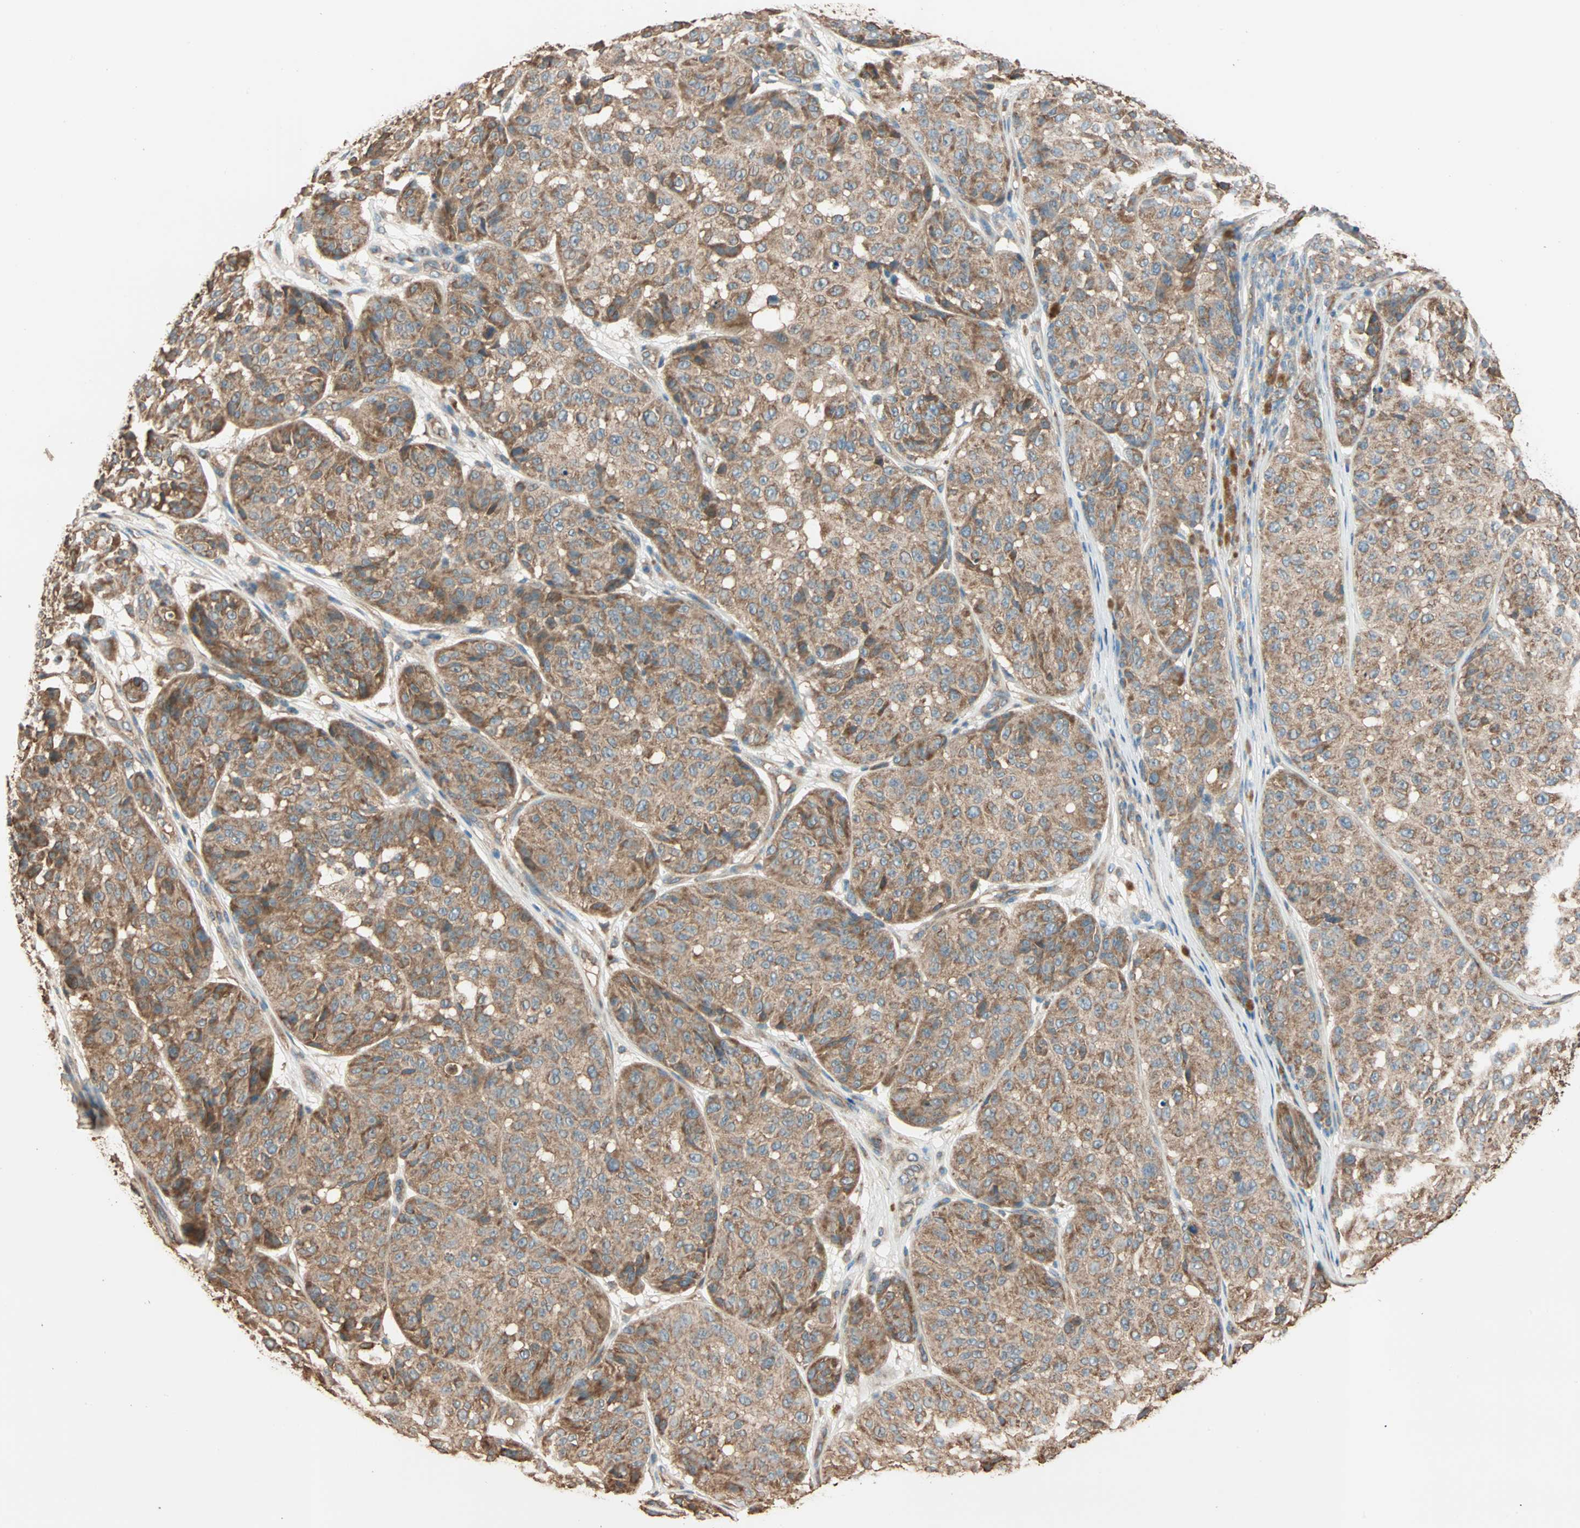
{"staining": {"intensity": "moderate", "quantity": ">75%", "location": "cytoplasmic/membranous"}, "tissue": "melanoma", "cell_type": "Tumor cells", "image_type": "cancer", "snomed": [{"axis": "morphology", "description": "Malignant melanoma, NOS"}, {"axis": "topography", "description": "Skin"}], "caption": "IHC (DAB (3,3'-diaminobenzidine)) staining of human malignant melanoma reveals moderate cytoplasmic/membranous protein staining in about >75% of tumor cells.", "gene": "EIF4G2", "patient": {"sex": "female", "age": 46}}